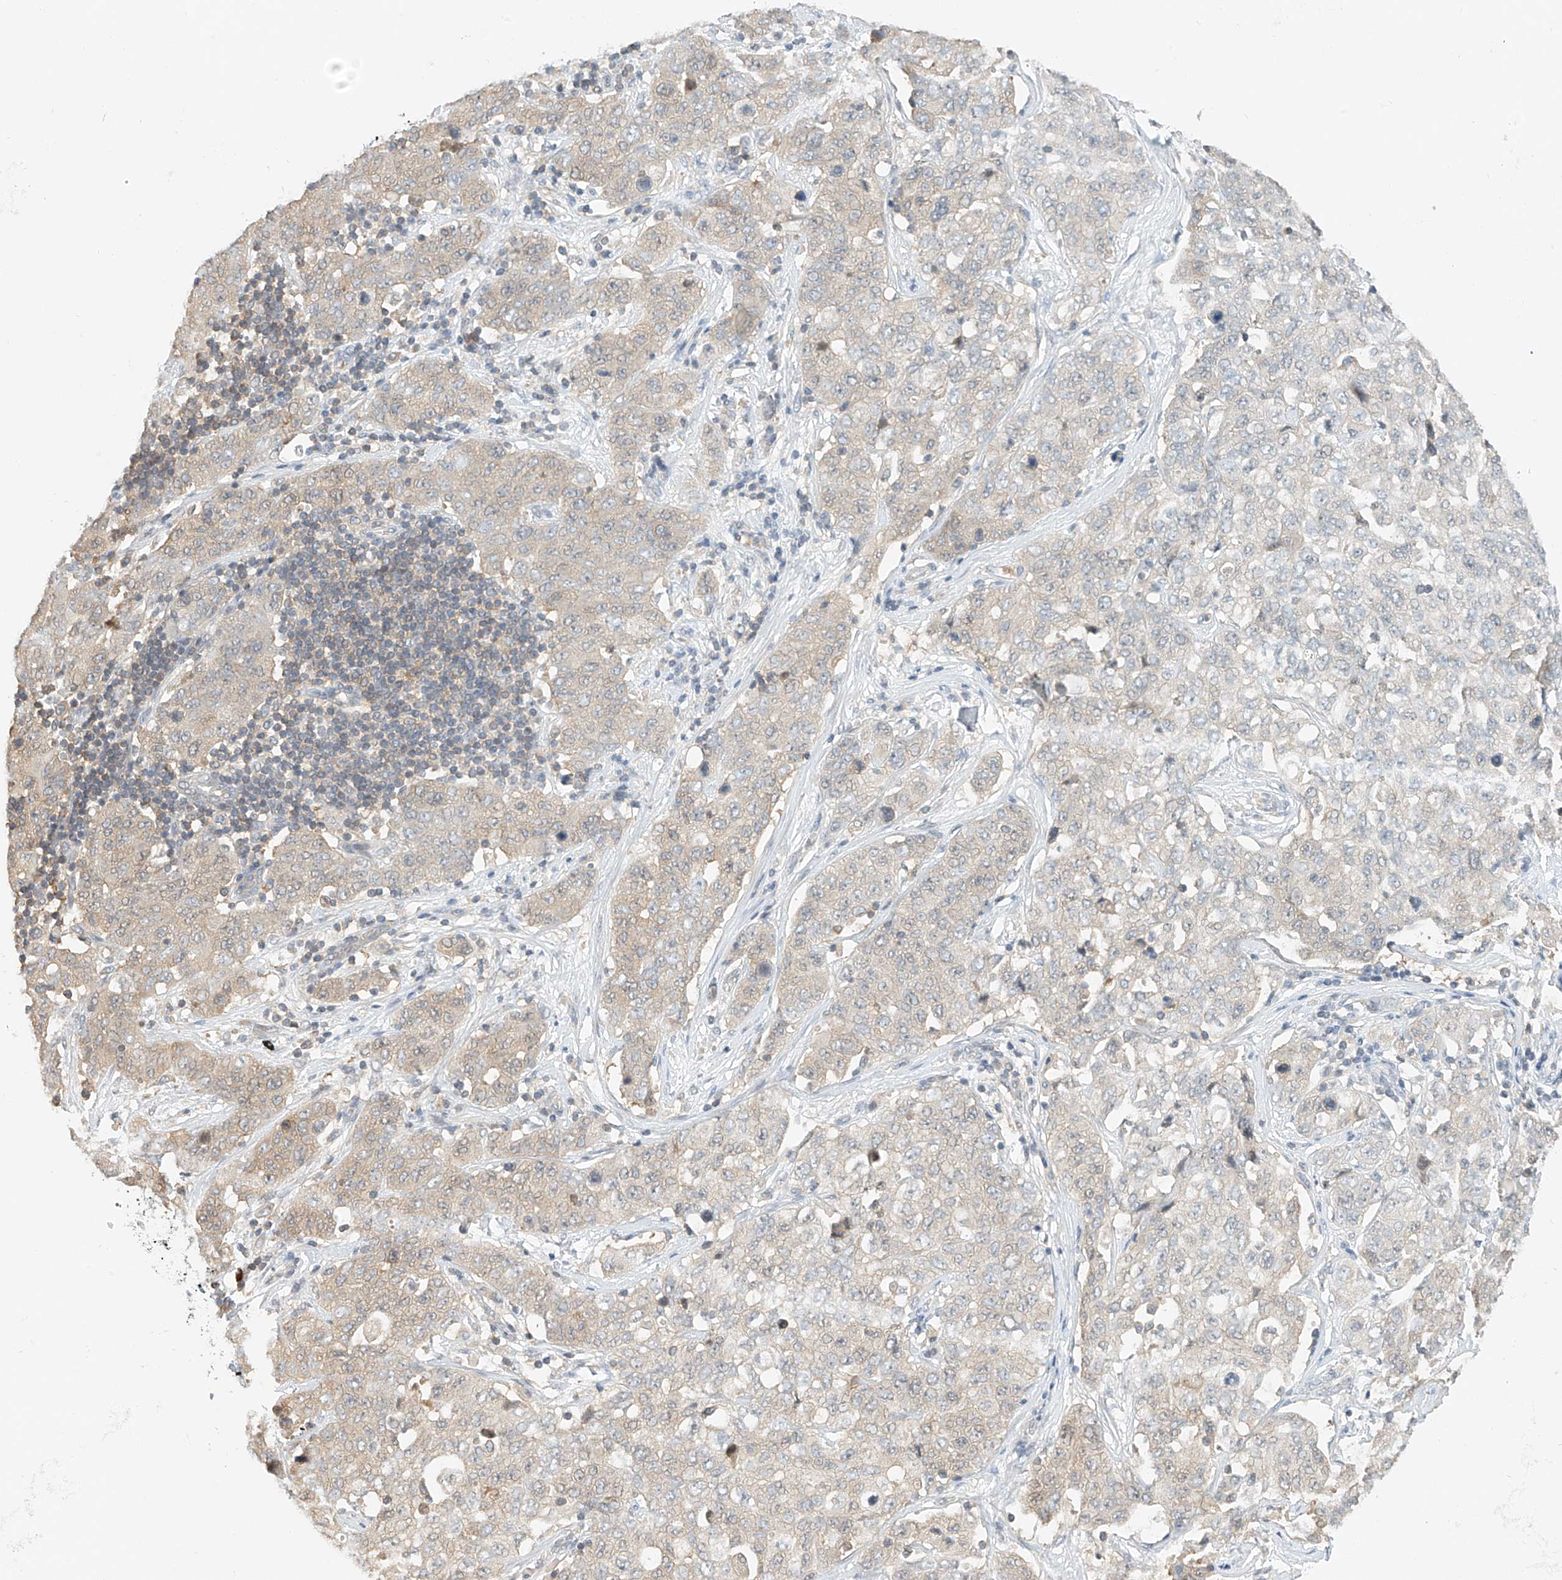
{"staining": {"intensity": "weak", "quantity": "25%-75%", "location": "cytoplasmic/membranous"}, "tissue": "stomach cancer", "cell_type": "Tumor cells", "image_type": "cancer", "snomed": [{"axis": "morphology", "description": "Normal tissue, NOS"}, {"axis": "morphology", "description": "Adenocarcinoma, NOS"}, {"axis": "topography", "description": "Lymph node"}, {"axis": "topography", "description": "Stomach"}], "caption": "High-power microscopy captured an IHC micrograph of stomach cancer, revealing weak cytoplasmic/membranous staining in about 25%-75% of tumor cells.", "gene": "PPA2", "patient": {"sex": "male", "age": 48}}